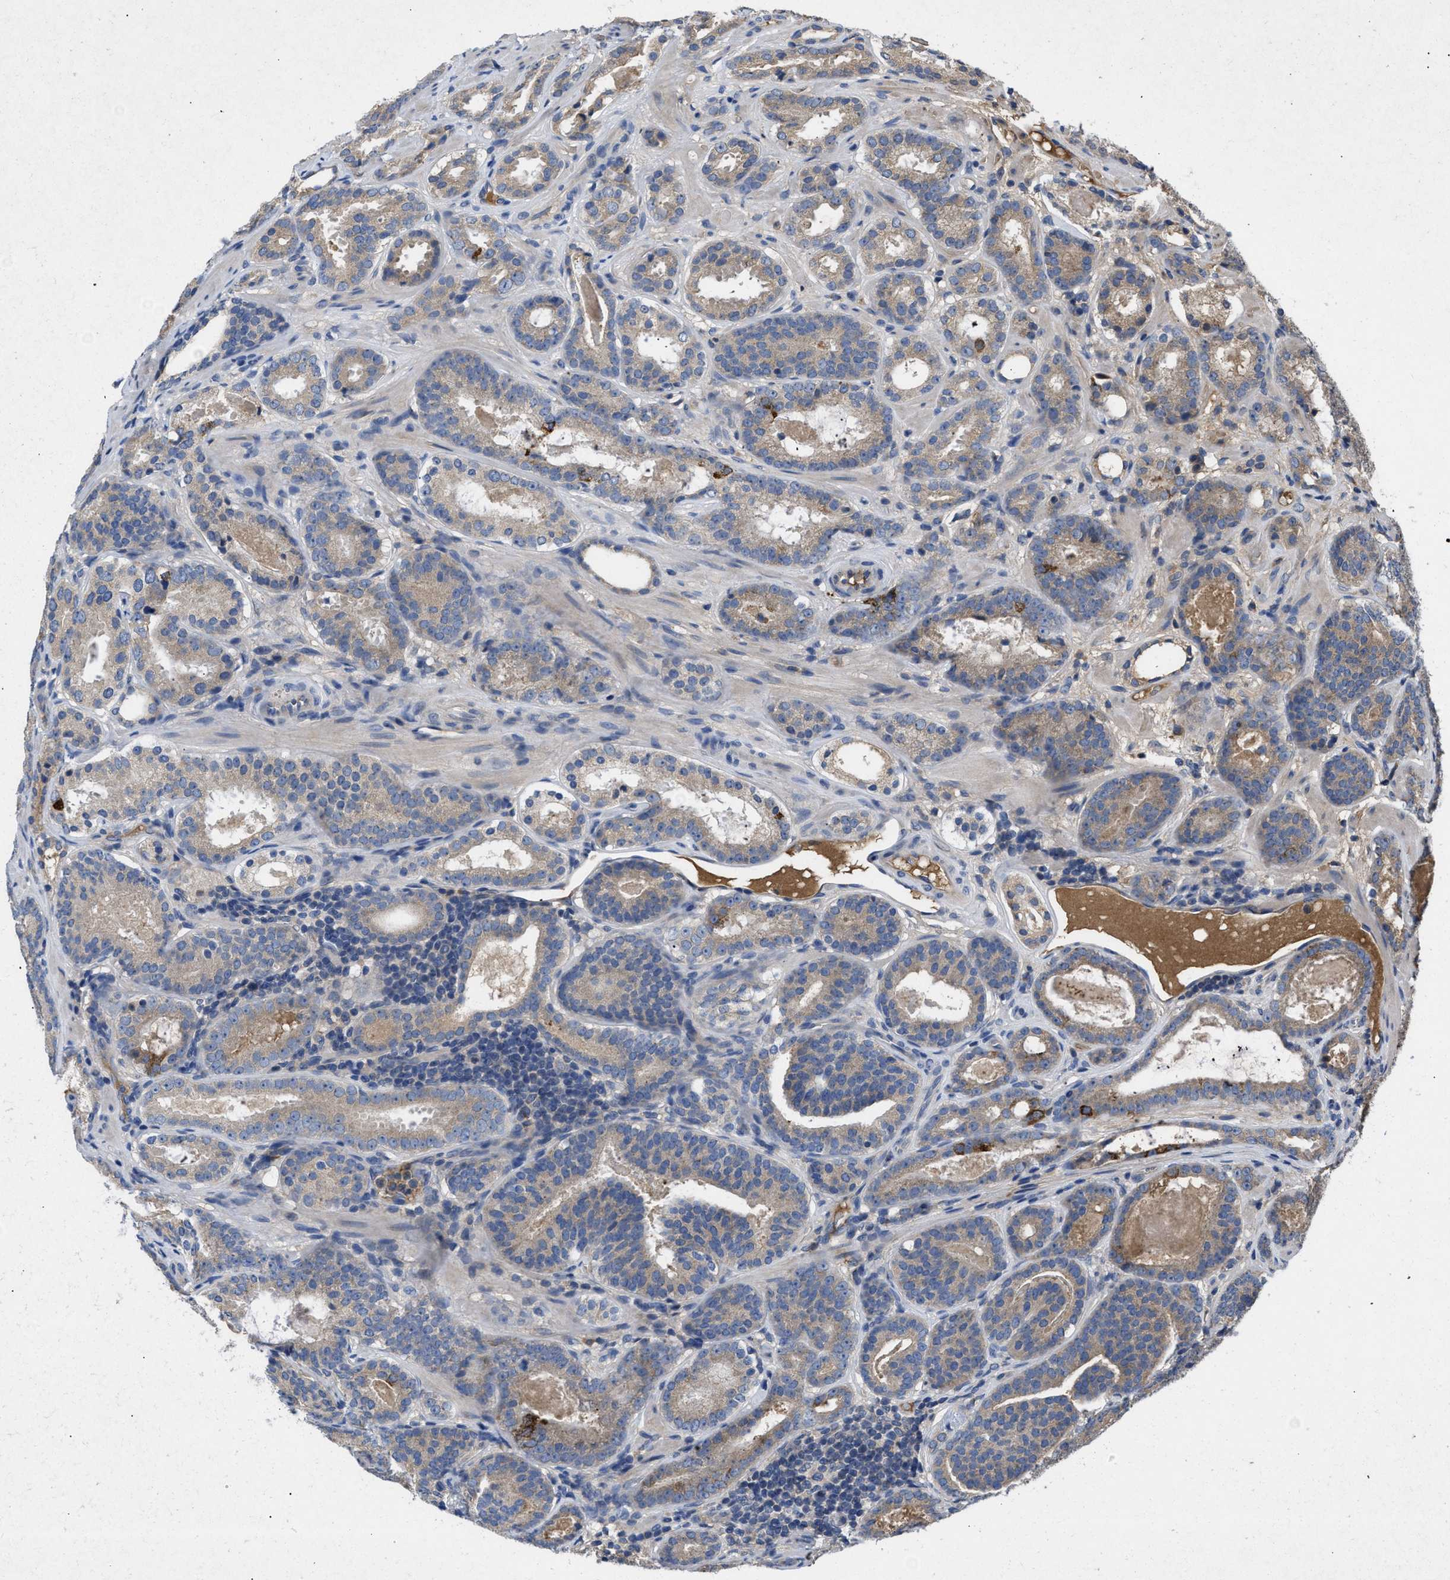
{"staining": {"intensity": "moderate", "quantity": ">75%", "location": "cytoplasmic/membranous"}, "tissue": "prostate cancer", "cell_type": "Tumor cells", "image_type": "cancer", "snomed": [{"axis": "morphology", "description": "Adenocarcinoma, Low grade"}, {"axis": "topography", "description": "Prostate"}], "caption": "High-power microscopy captured an IHC micrograph of prostate adenocarcinoma (low-grade), revealing moderate cytoplasmic/membranous positivity in approximately >75% of tumor cells.", "gene": "VPS4A", "patient": {"sex": "male", "age": 69}}